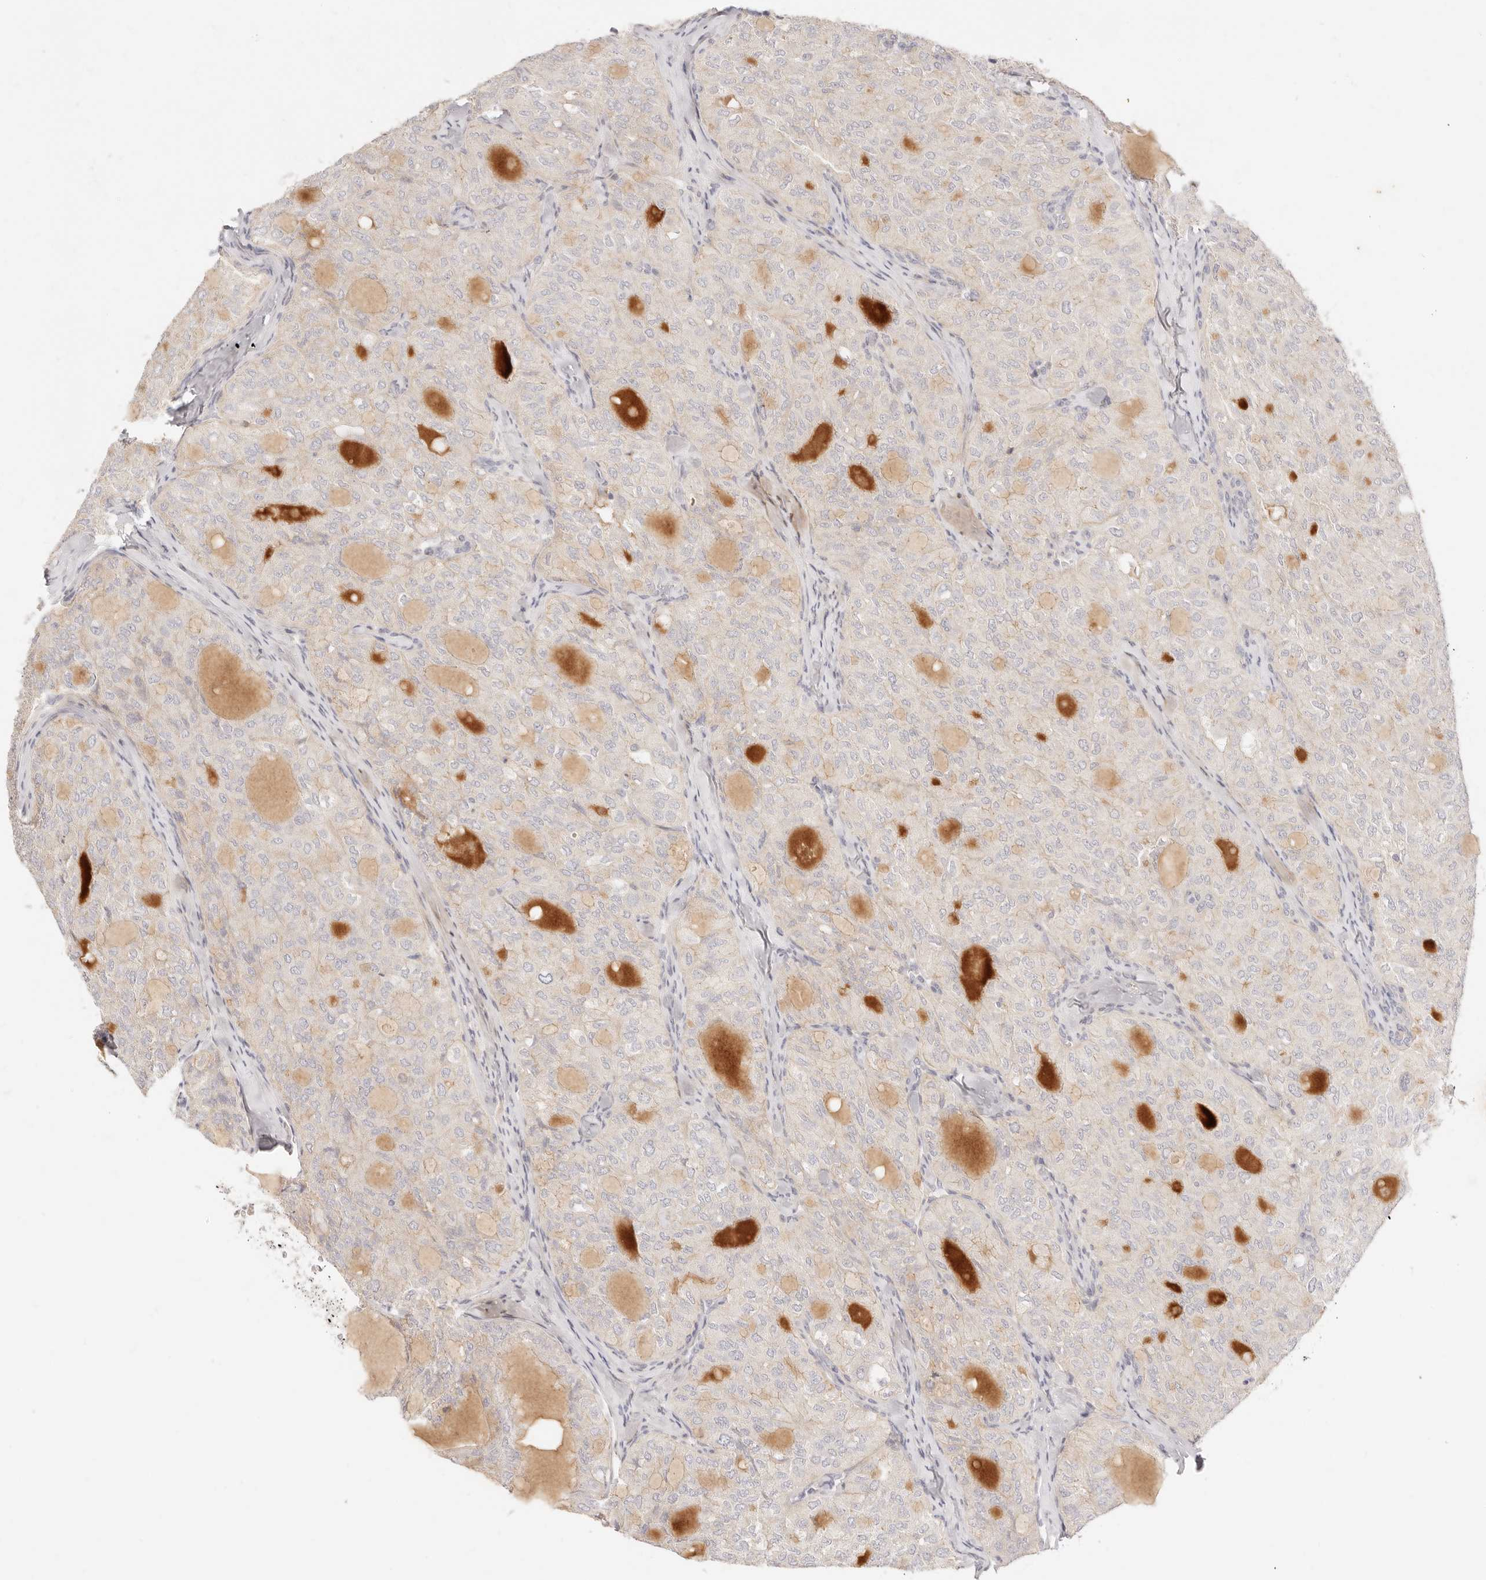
{"staining": {"intensity": "weak", "quantity": "<25%", "location": "cytoplasmic/membranous"}, "tissue": "thyroid cancer", "cell_type": "Tumor cells", "image_type": "cancer", "snomed": [{"axis": "morphology", "description": "Follicular adenoma carcinoma, NOS"}, {"axis": "topography", "description": "Thyroid gland"}], "caption": "Tumor cells are negative for protein expression in human thyroid cancer.", "gene": "UBXN10", "patient": {"sex": "male", "age": 75}}